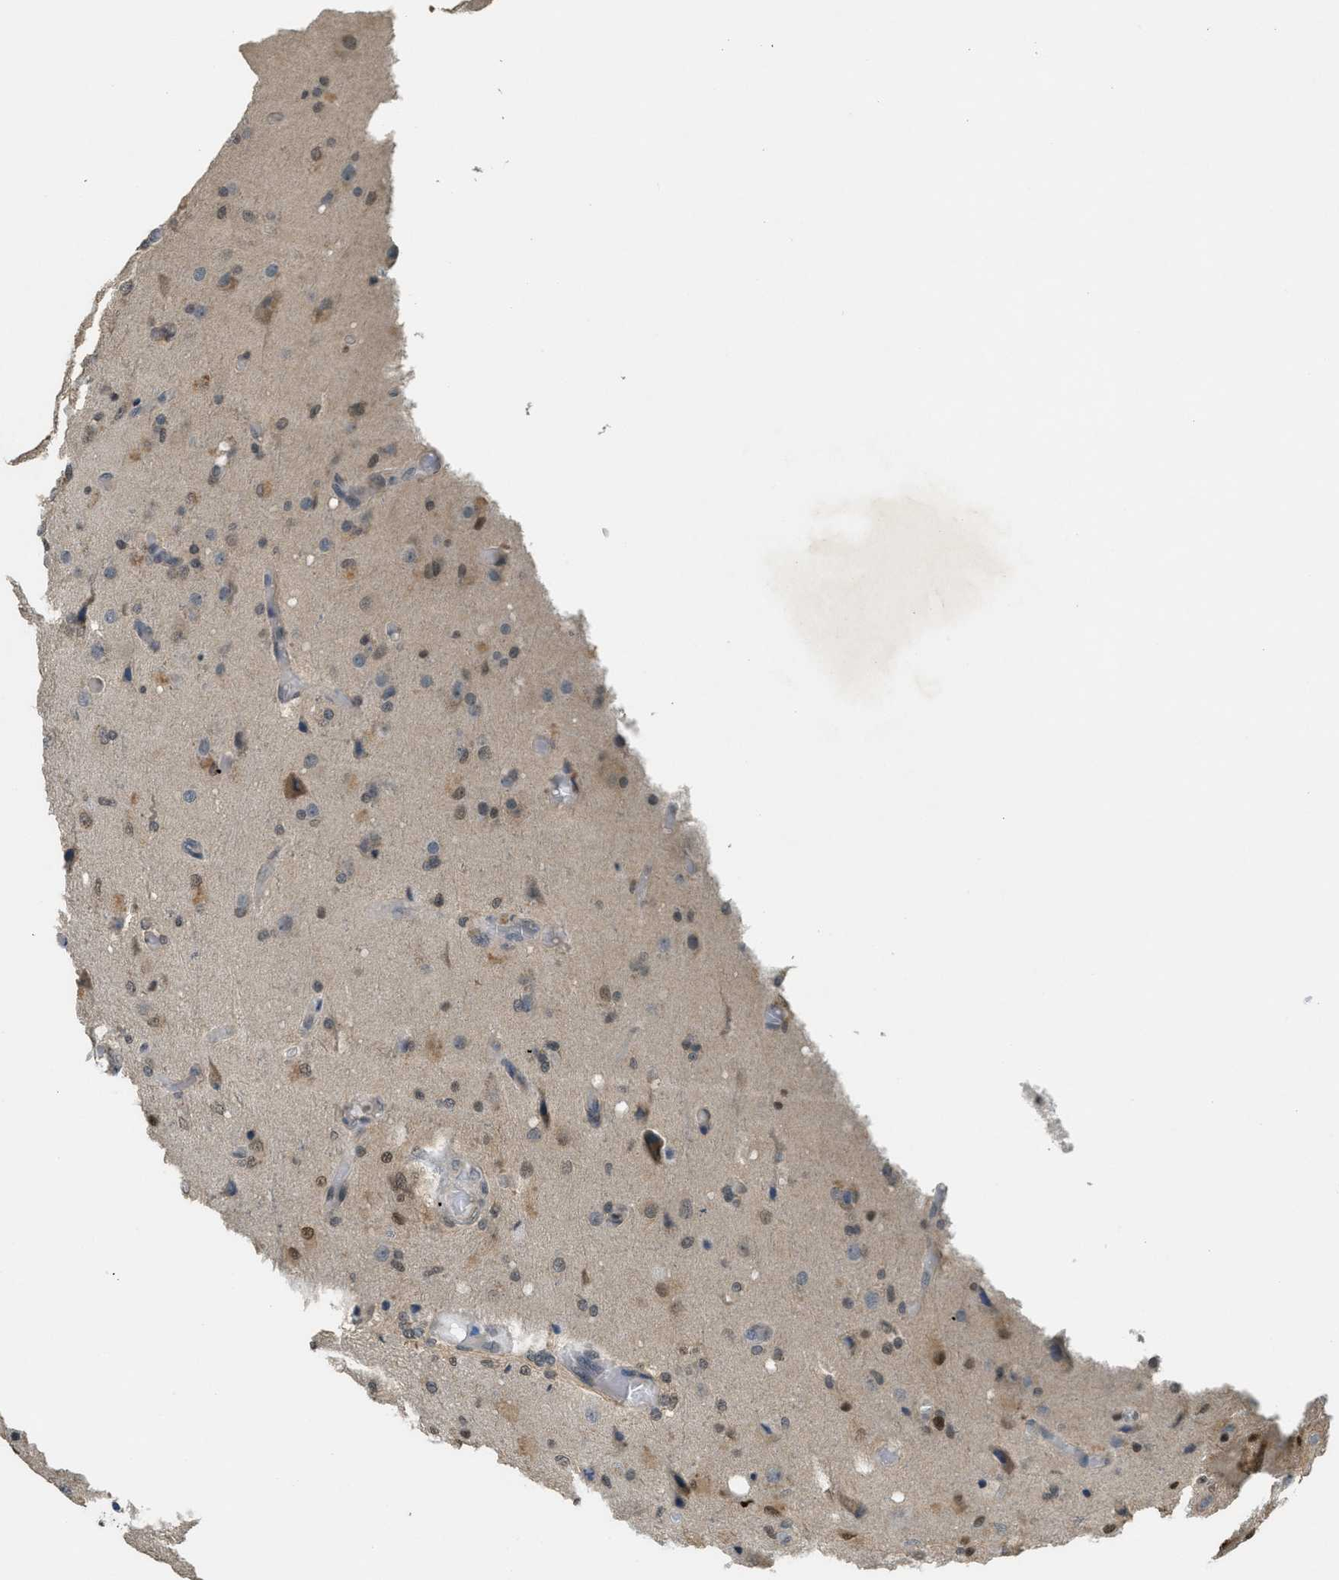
{"staining": {"intensity": "weak", "quantity": "25%-75%", "location": "nuclear"}, "tissue": "glioma", "cell_type": "Tumor cells", "image_type": "cancer", "snomed": [{"axis": "morphology", "description": "Normal tissue, NOS"}, {"axis": "morphology", "description": "Glioma, malignant, High grade"}, {"axis": "topography", "description": "Cerebral cortex"}], "caption": "The micrograph demonstrates immunohistochemical staining of malignant high-grade glioma. There is weak nuclear staining is appreciated in approximately 25%-75% of tumor cells. The protein is shown in brown color, while the nuclei are stained blue.", "gene": "DNAJB1", "patient": {"sex": "male", "age": 77}}